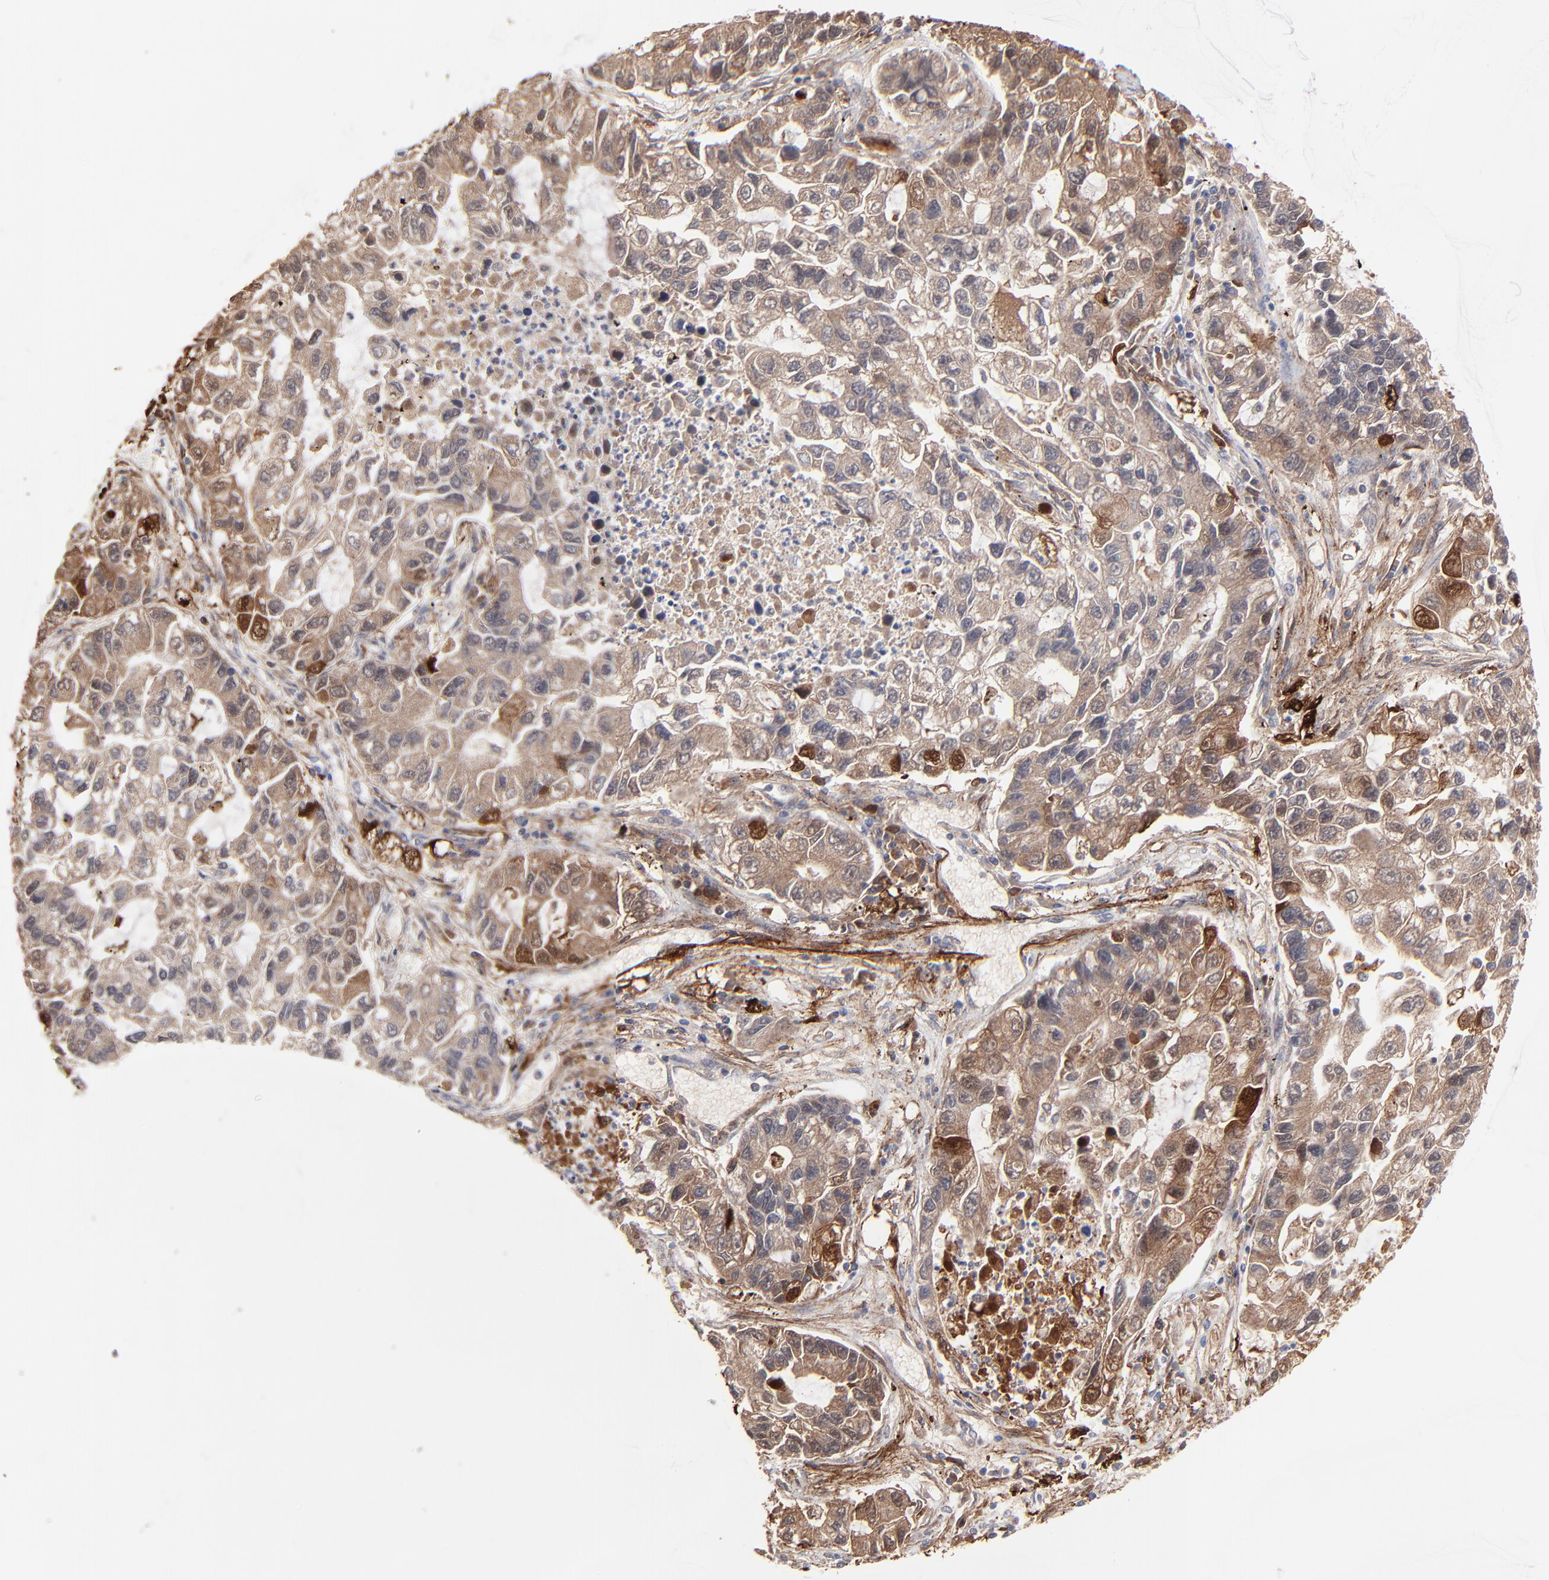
{"staining": {"intensity": "moderate", "quantity": ">75%", "location": "cytoplasmic/membranous"}, "tissue": "lung cancer", "cell_type": "Tumor cells", "image_type": "cancer", "snomed": [{"axis": "morphology", "description": "Adenocarcinoma, NOS"}, {"axis": "topography", "description": "Lung"}], "caption": "Immunohistochemistry of human adenocarcinoma (lung) shows medium levels of moderate cytoplasmic/membranous expression in approximately >75% of tumor cells. The staining was performed using DAB (3,3'-diaminobenzidine), with brown indicating positive protein expression. Nuclei are stained blue with hematoxylin.", "gene": "FBLN2", "patient": {"sex": "female", "age": 51}}